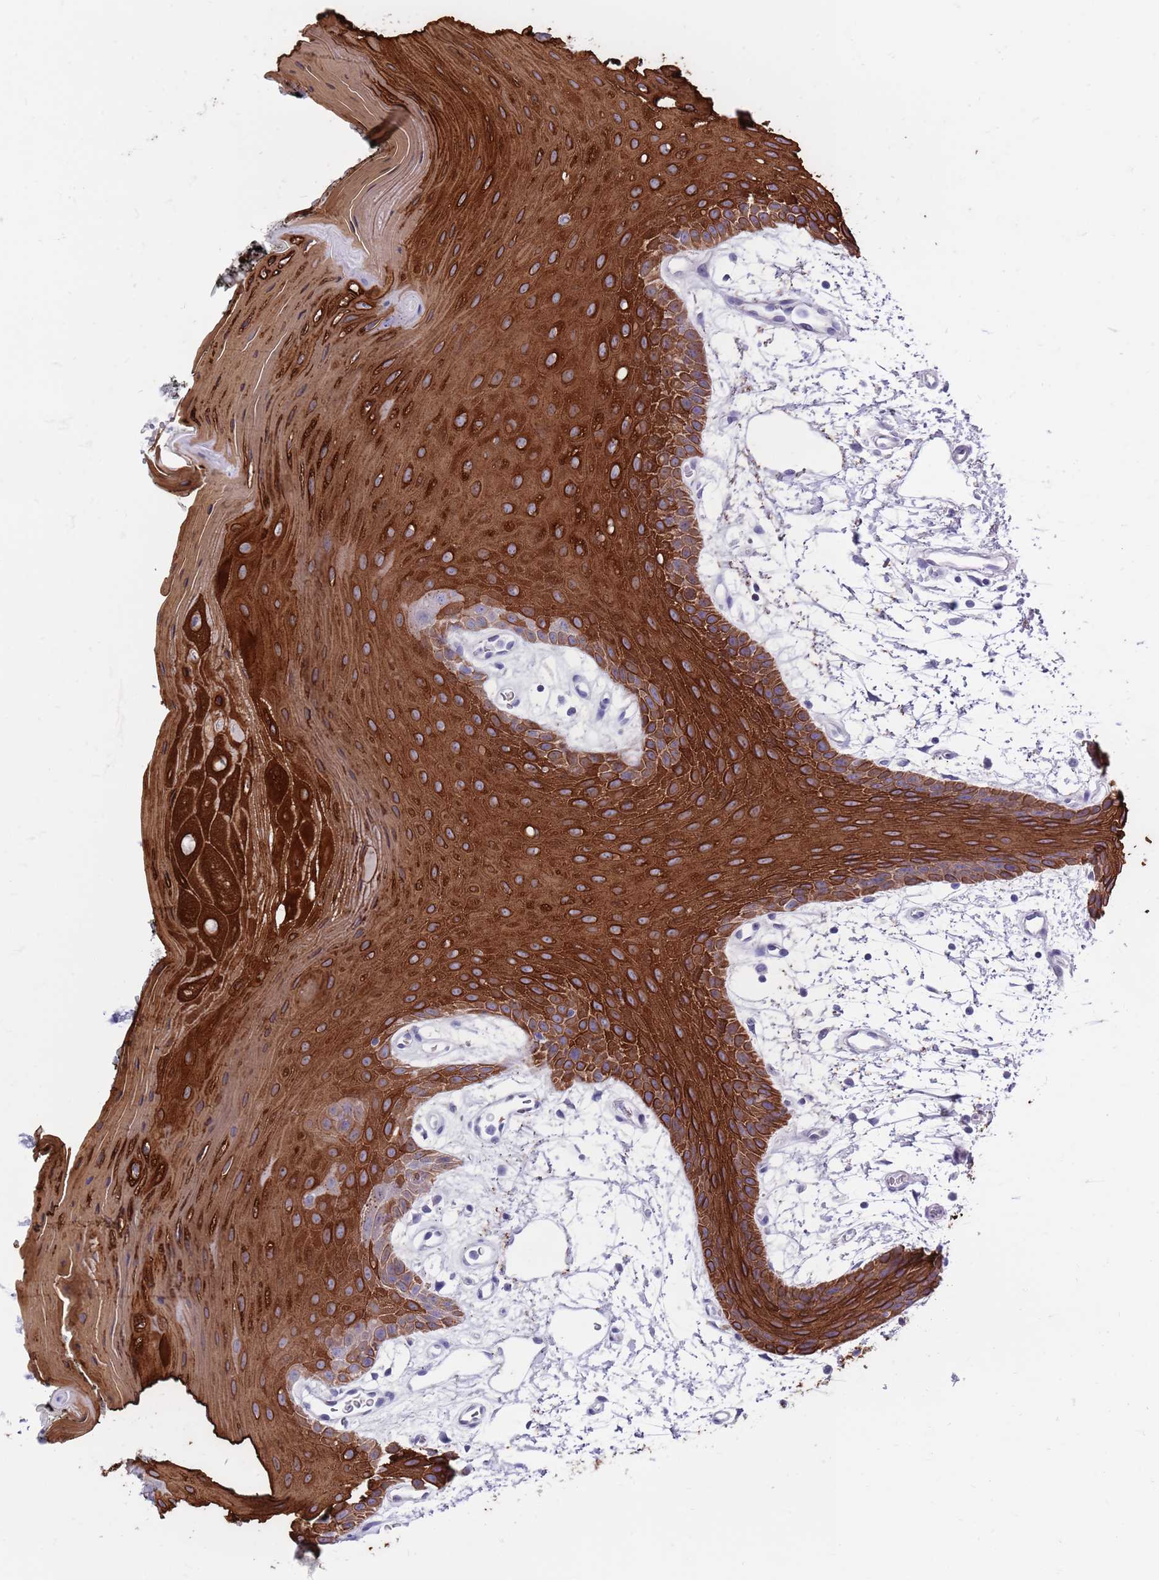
{"staining": {"intensity": "strong", "quantity": ">75%", "location": "cytoplasmic/membranous"}, "tissue": "oral mucosa", "cell_type": "Squamous epithelial cells", "image_type": "normal", "snomed": [{"axis": "morphology", "description": "Normal tissue, NOS"}, {"axis": "topography", "description": "Oral tissue"}, {"axis": "topography", "description": "Tounge, NOS"}], "caption": "Immunohistochemistry (DAB (3,3'-diaminobenzidine)) staining of benign human oral mucosa displays strong cytoplasmic/membranous protein positivity in about >75% of squamous epithelial cells. Immunohistochemistry stains the protein of interest in brown and the nuclei are stained blue.", "gene": "MTMR2", "patient": {"sex": "female", "age": 59}}